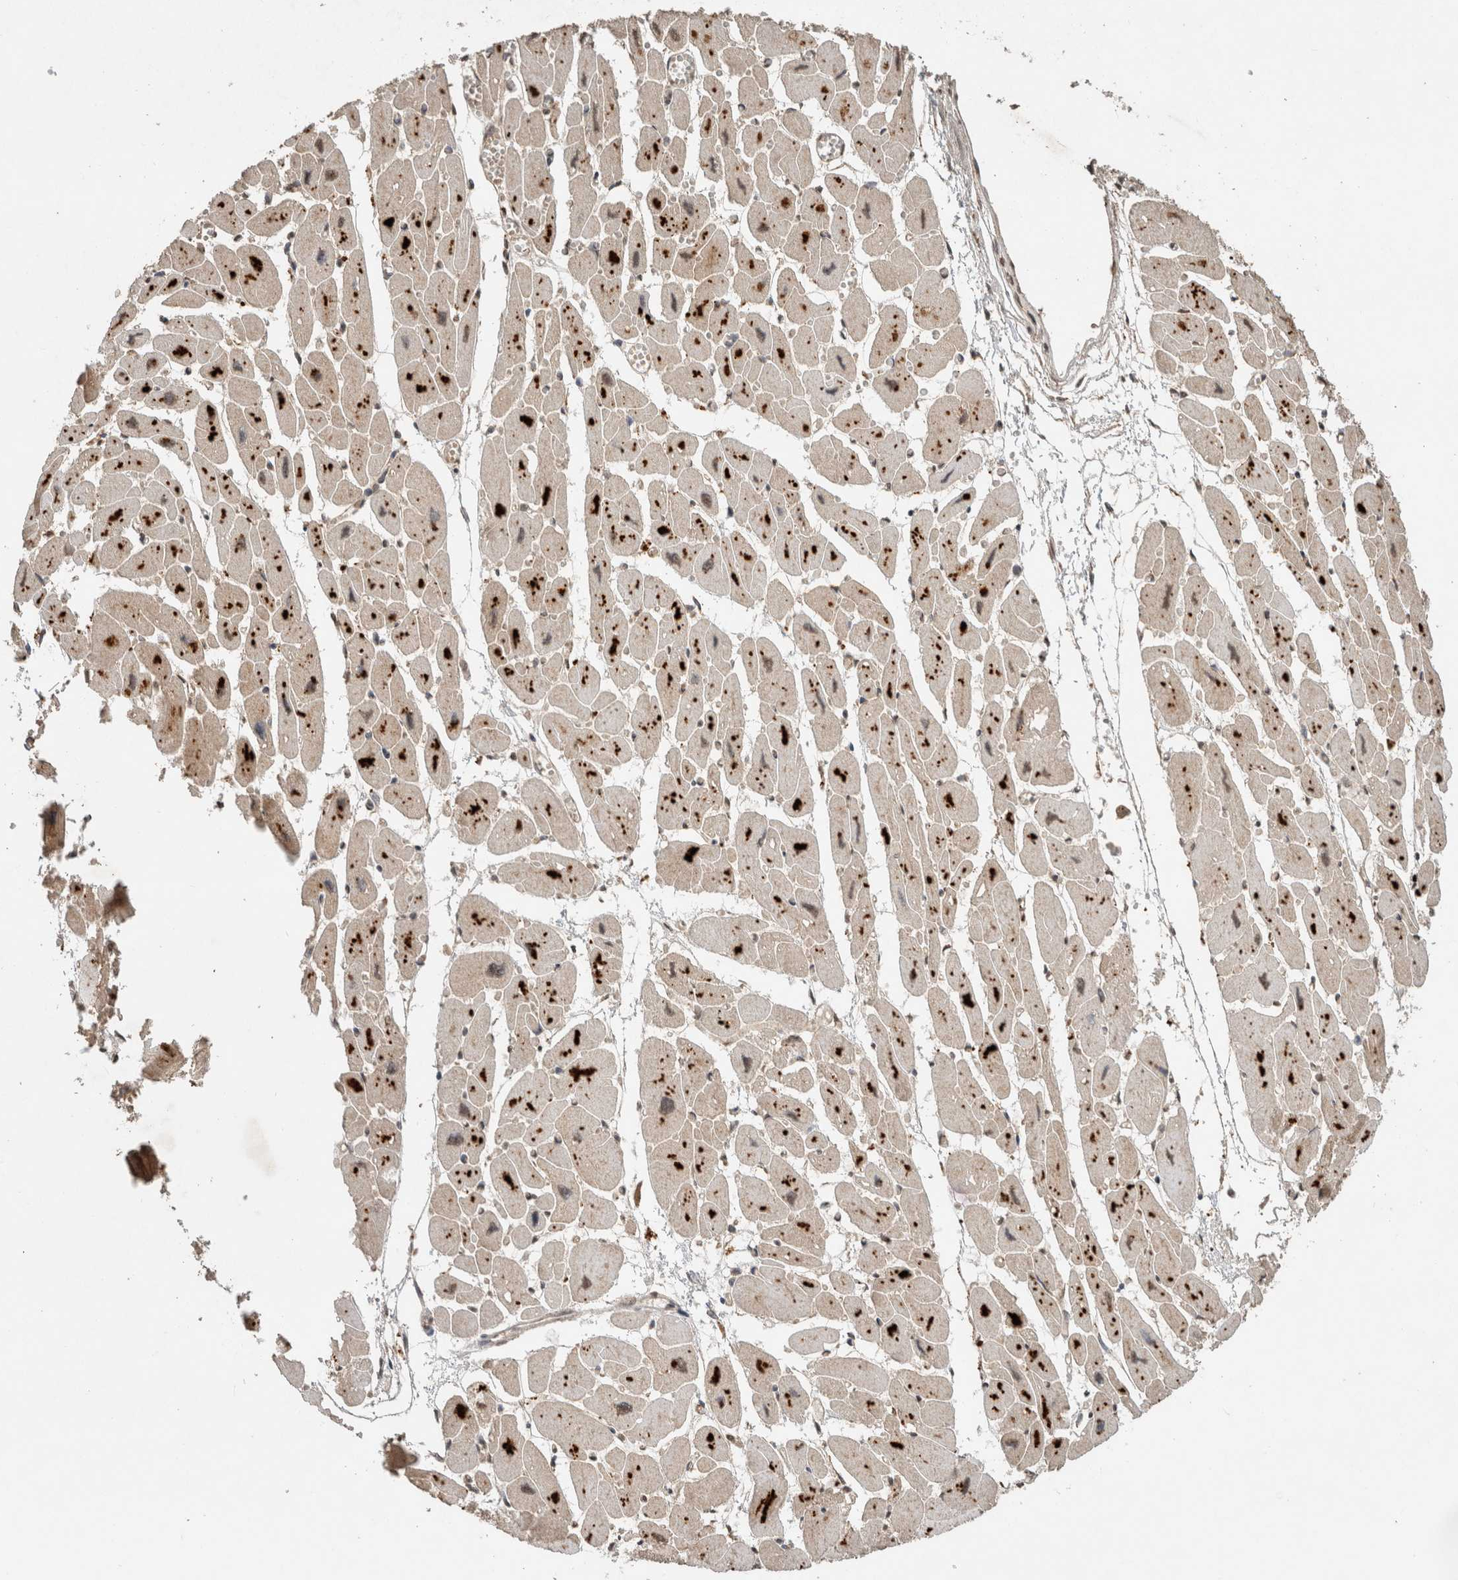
{"staining": {"intensity": "negative", "quantity": "none", "location": "none"}, "tissue": "heart muscle", "cell_type": "Cardiomyocytes", "image_type": "normal", "snomed": [{"axis": "morphology", "description": "Normal tissue, NOS"}, {"axis": "topography", "description": "Heart"}], "caption": "This photomicrograph is of benign heart muscle stained with immunohistochemistry (IHC) to label a protein in brown with the nuclei are counter-stained blue. There is no staining in cardiomyocytes.", "gene": "FAM3A", "patient": {"sex": "female", "age": 54}}